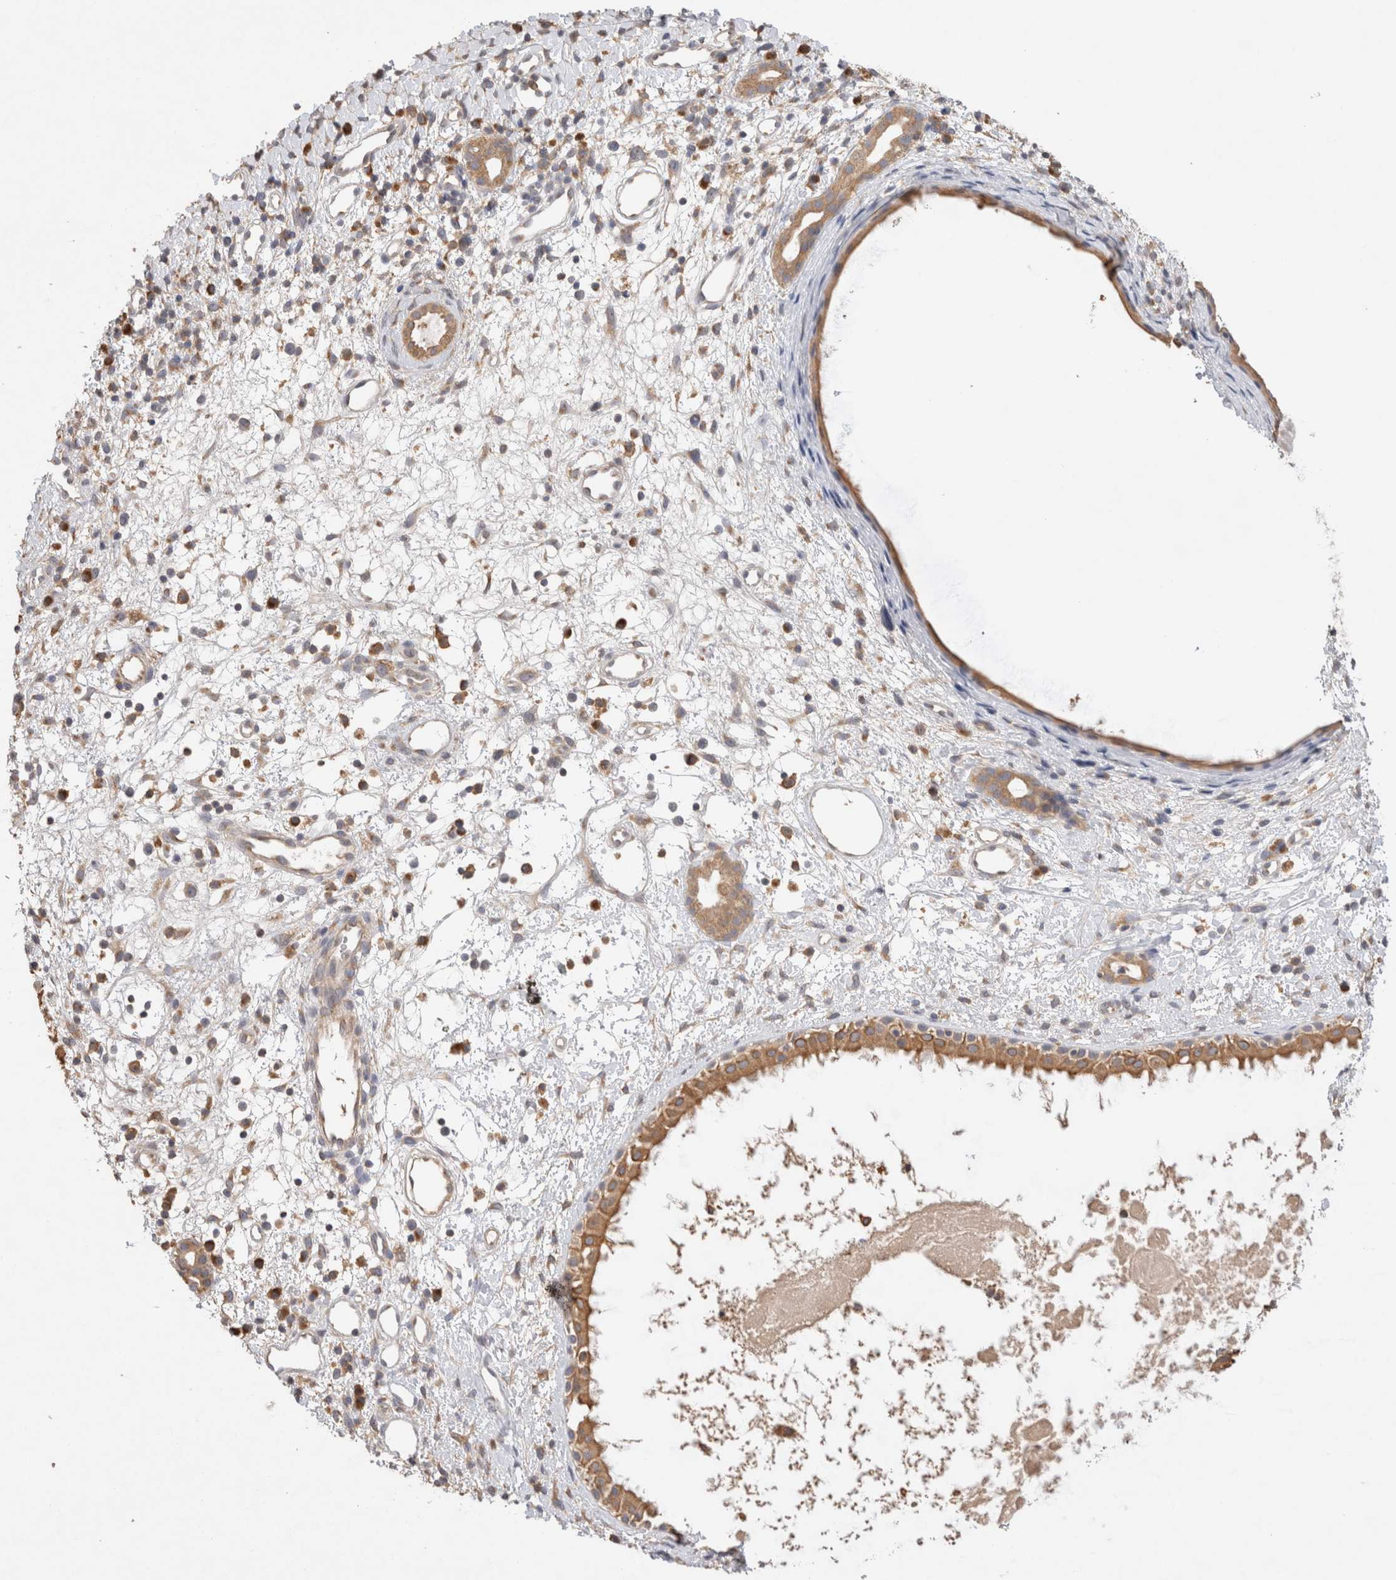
{"staining": {"intensity": "moderate", "quantity": ">75%", "location": "cytoplasmic/membranous"}, "tissue": "nasopharynx", "cell_type": "Respiratory epithelial cells", "image_type": "normal", "snomed": [{"axis": "morphology", "description": "Normal tissue, NOS"}, {"axis": "topography", "description": "Nasopharynx"}], "caption": "The image displays immunohistochemical staining of unremarkable nasopharynx. There is moderate cytoplasmic/membranous staining is seen in about >75% of respiratory epithelial cells. (DAB IHC with brightfield microscopy, high magnification).", "gene": "GAS1", "patient": {"sex": "male", "age": 22}}